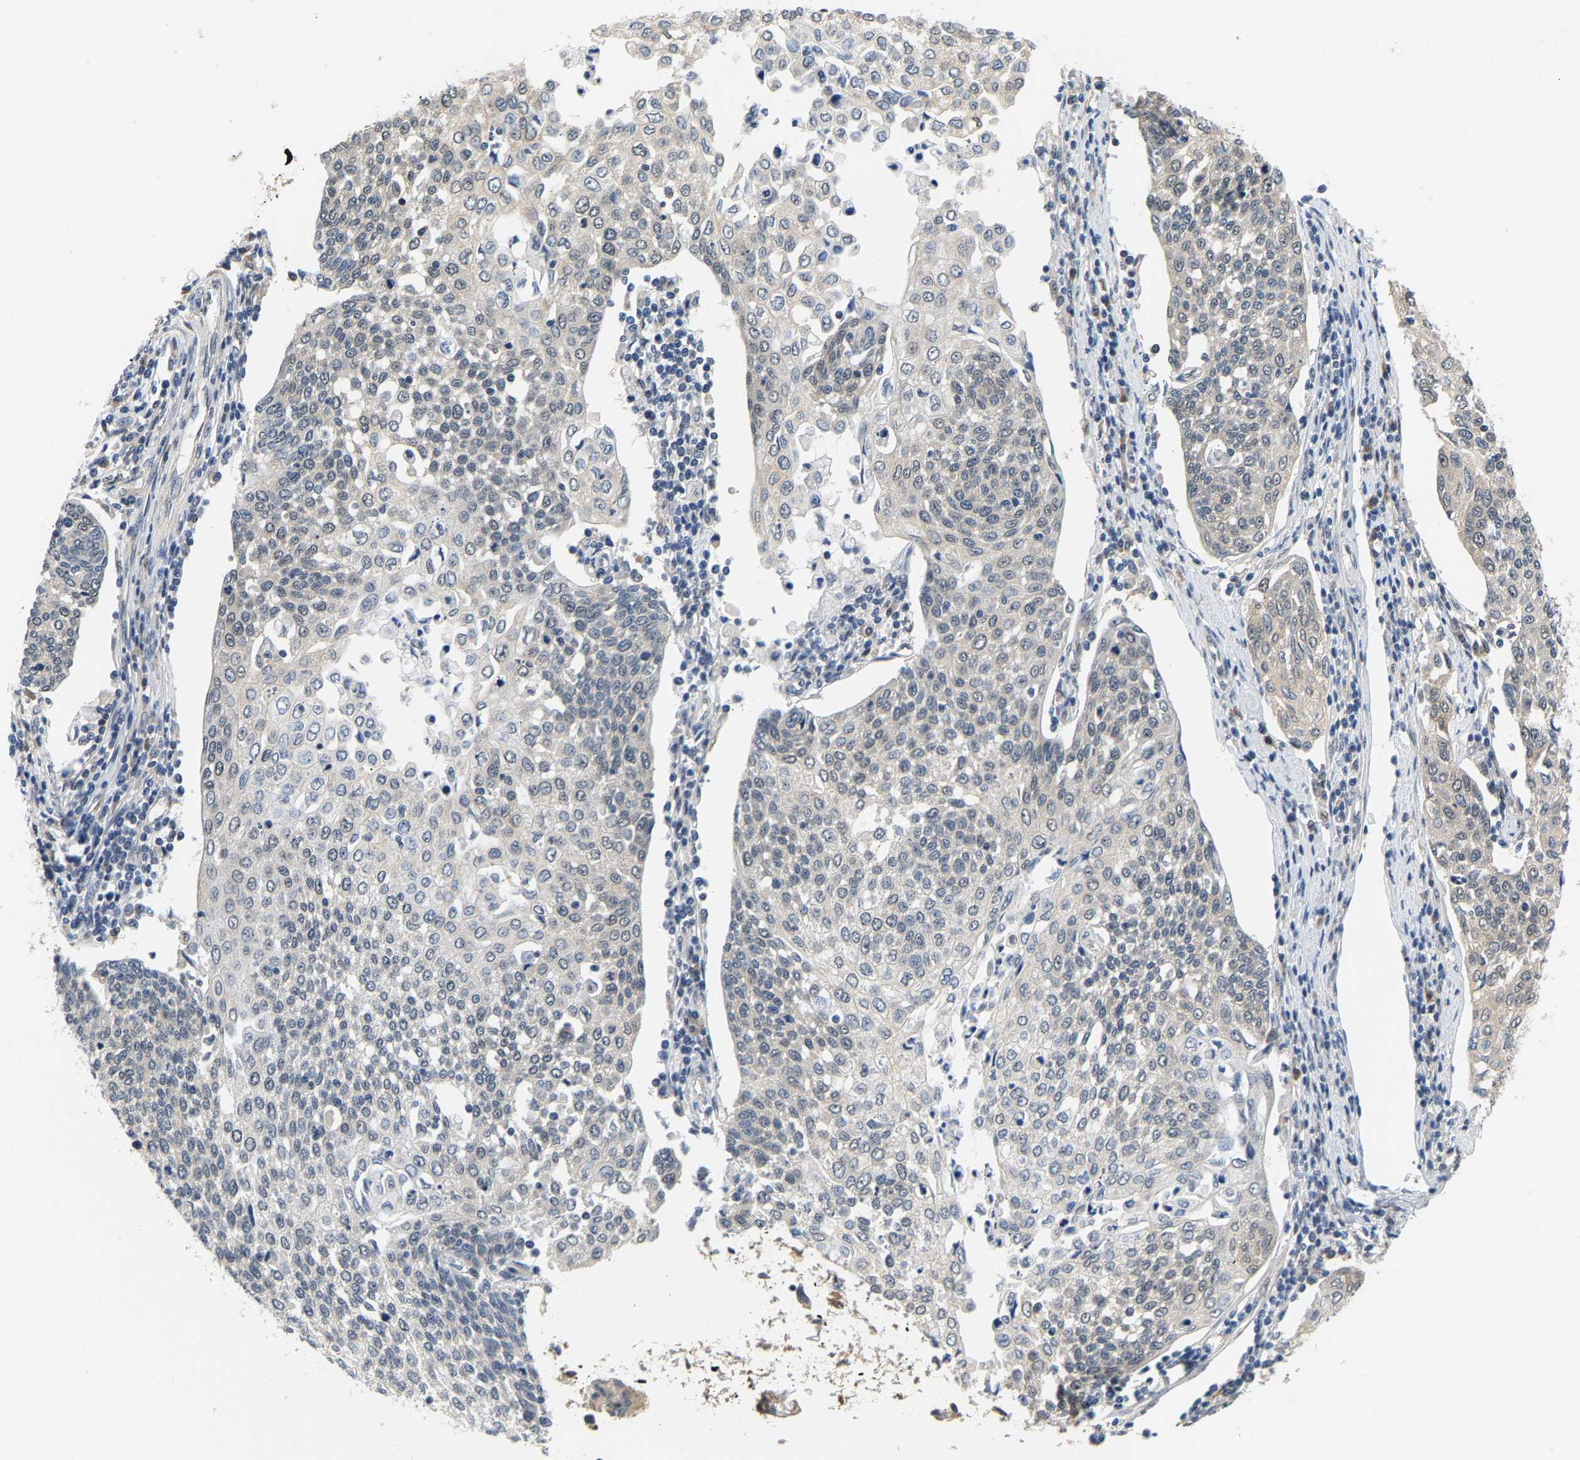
{"staining": {"intensity": "weak", "quantity": "<25%", "location": "cytoplasmic/membranous"}, "tissue": "cervical cancer", "cell_type": "Tumor cells", "image_type": "cancer", "snomed": [{"axis": "morphology", "description": "Squamous cell carcinoma, NOS"}, {"axis": "topography", "description": "Cervix"}], "caption": "Human cervical cancer (squamous cell carcinoma) stained for a protein using immunohistochemistry (IHC) shows no staining in tumor cells.", "gene": "ARHGEF12", "patient": {"sex": "female", "age": 34}}